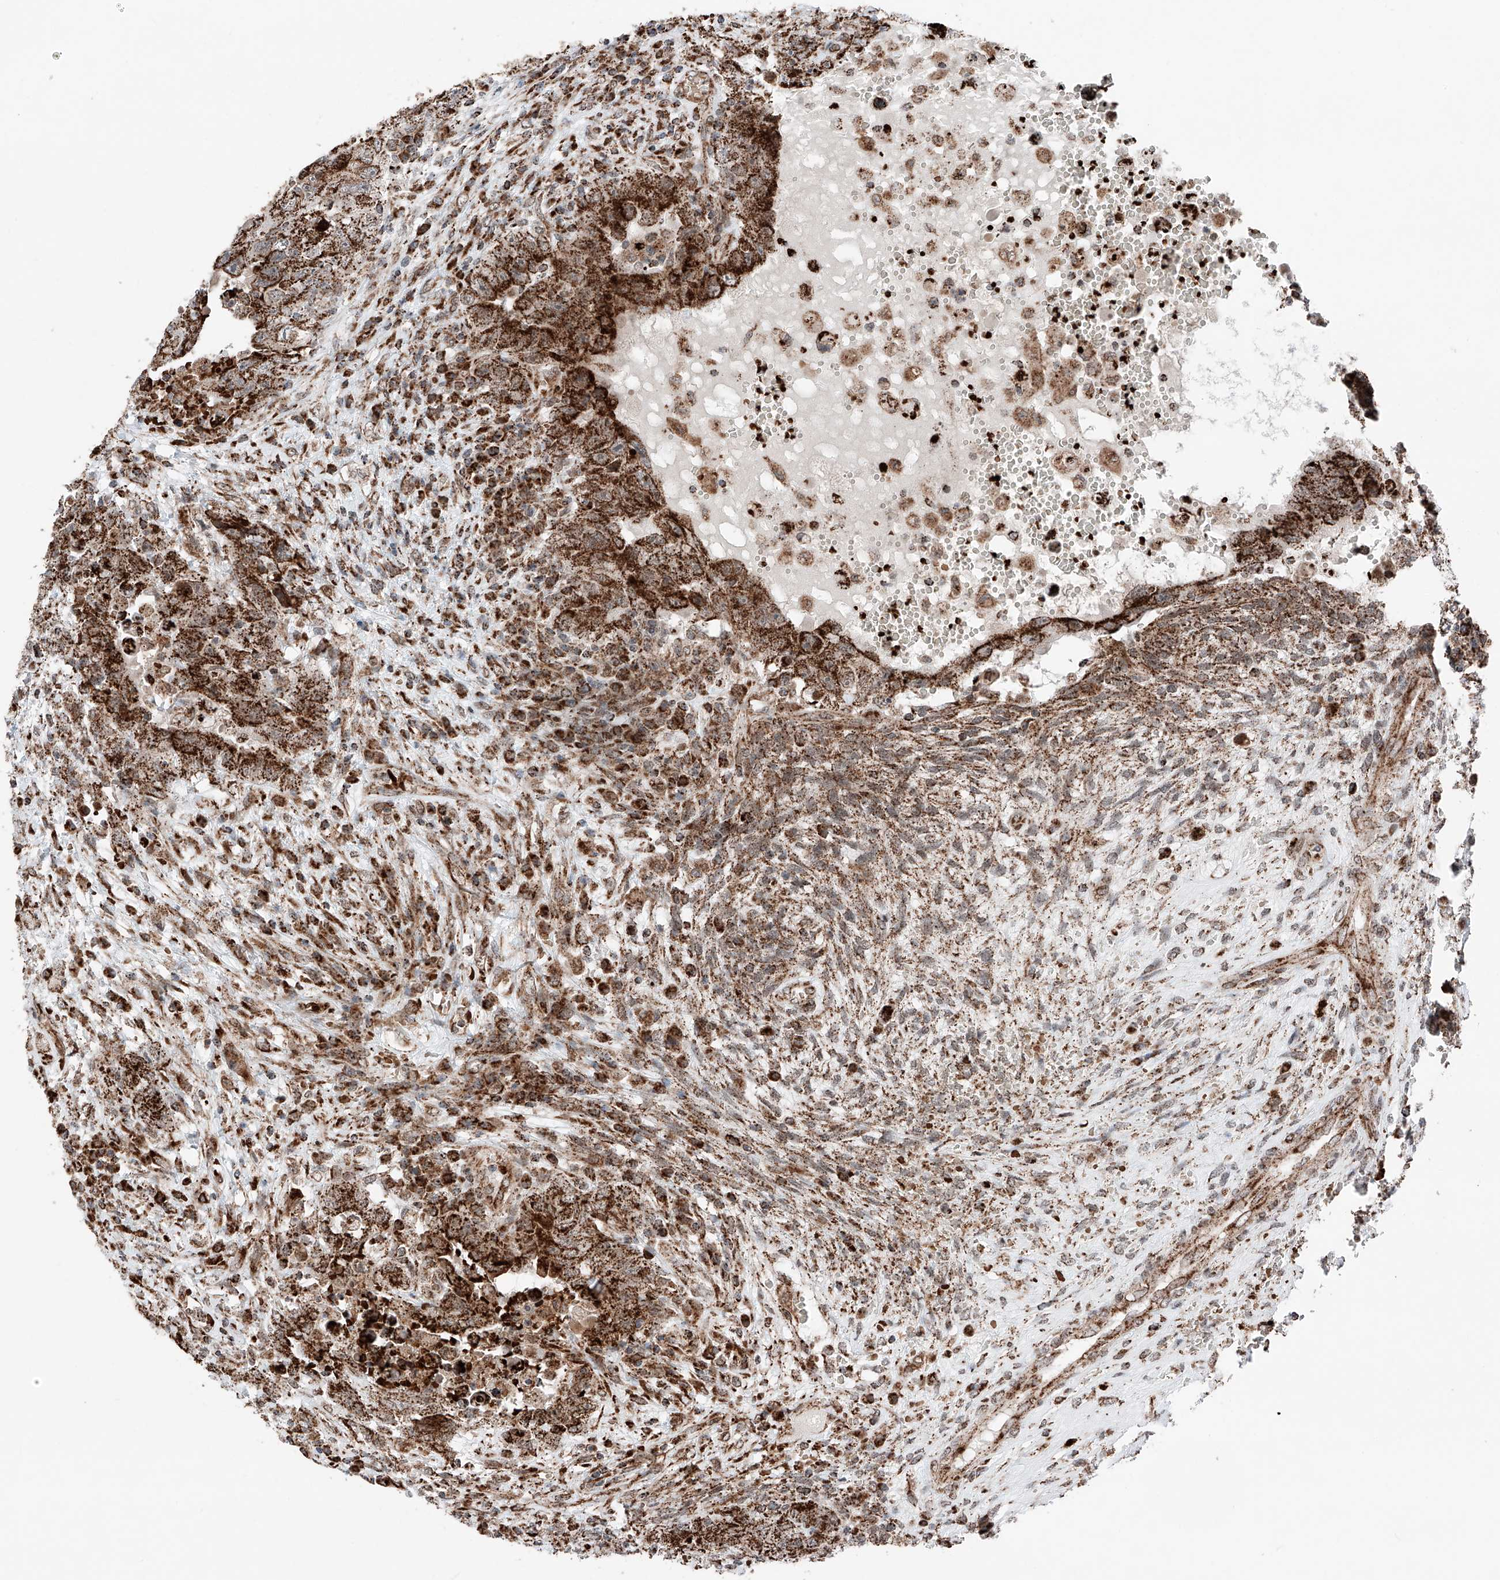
{"staining": {"intensity": "strong", "quantity": ">75%", "location": "cytoplasmic/membranous"}, "tissue": "testis cancer", "cell_type": "Tumor cells", "image_type": "cancer", "snomed": [{"axis": "morphology", "description": "Carcinoma, Embryonal, NOS"}, {"axis": "topography", "description": "Testis"}], "caption": "A histopathology image of human testis embryonal carcinoma stained for a protein reveals strong cytoplasmic/membranous brown staining in tumor cells.", "gene": "ZSCAN29", "patient": {"sex": "male", "age": 26}}